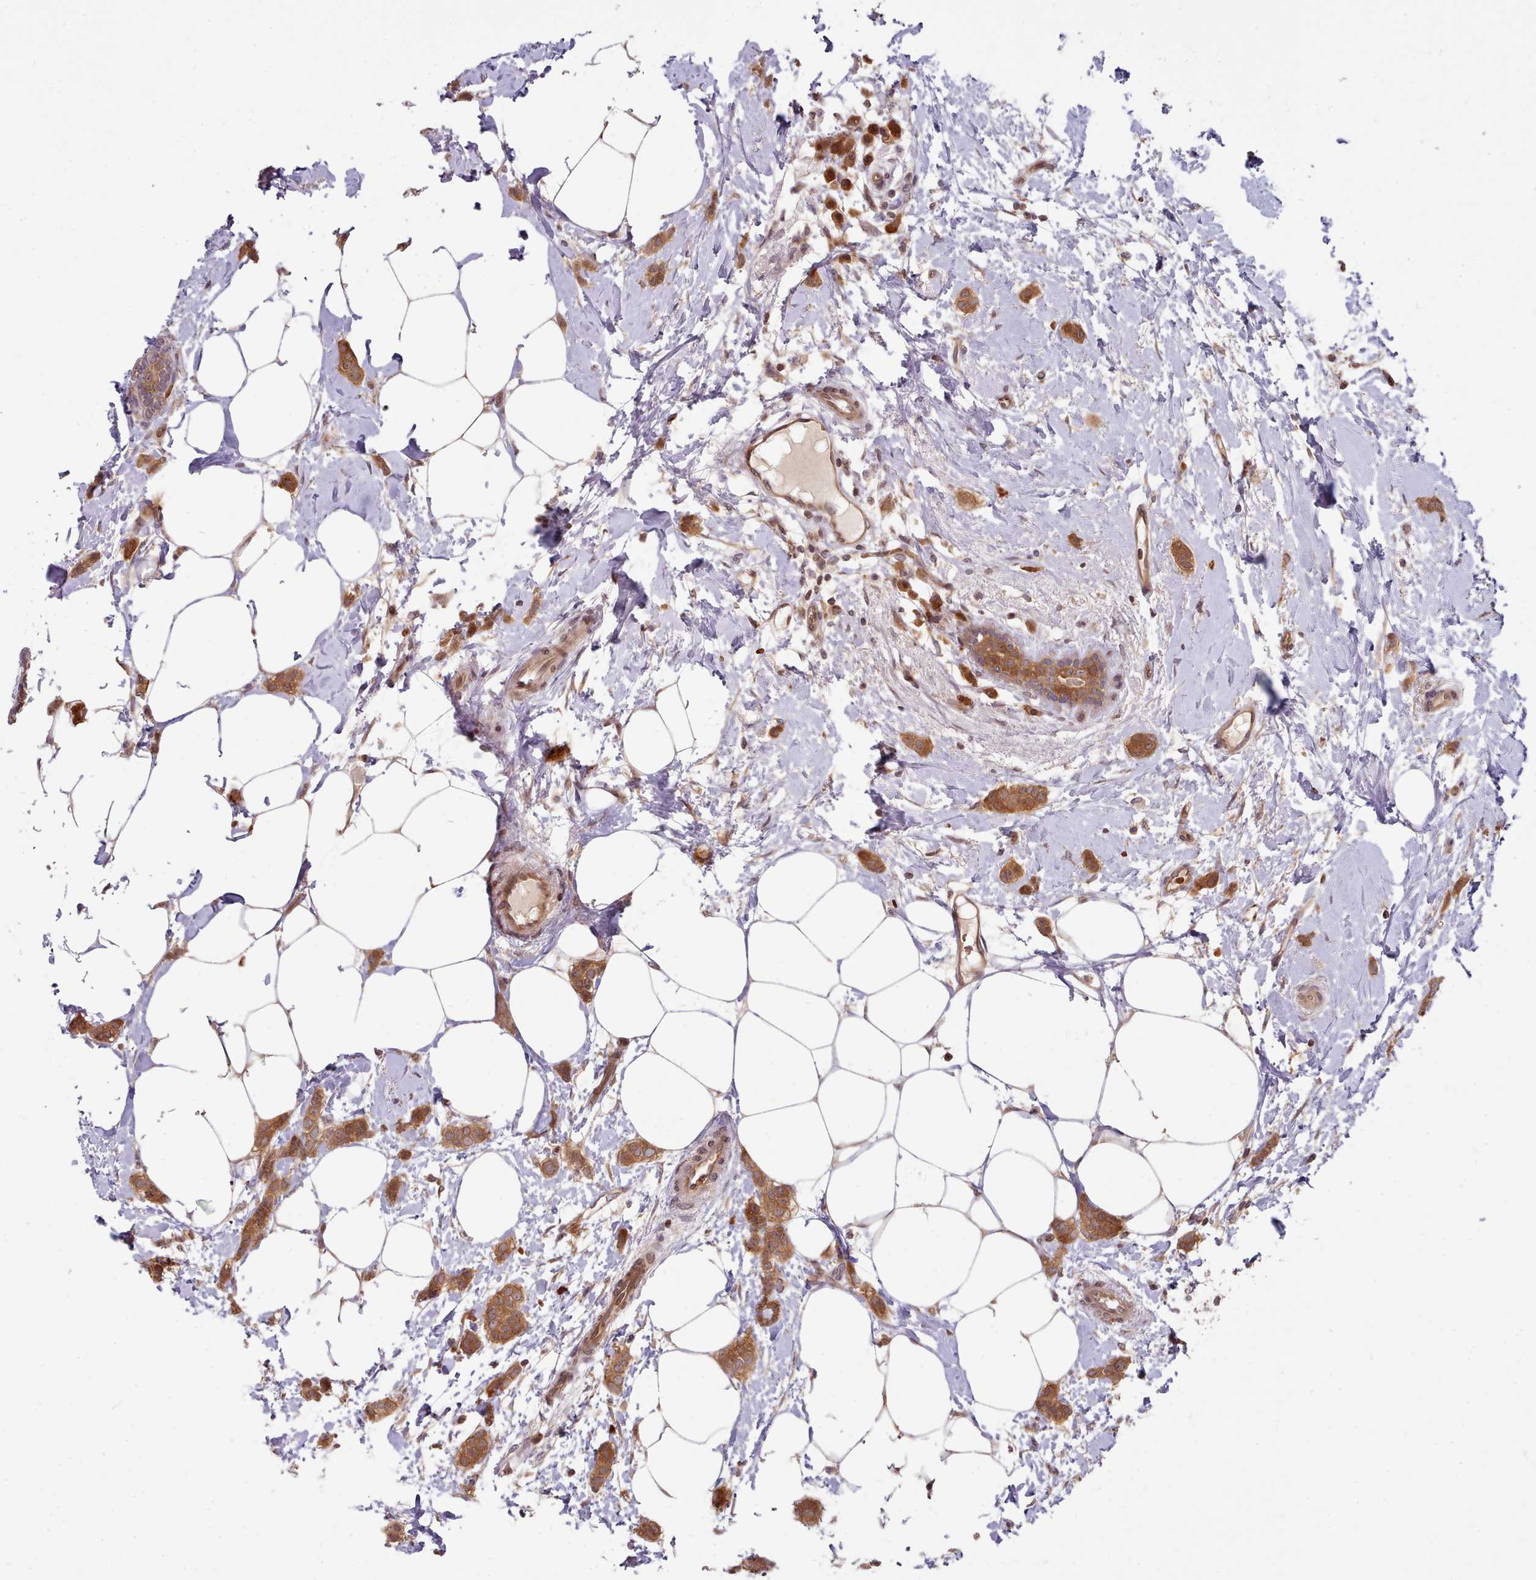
{"staining": {"intensity": "moderate", "quantity": ">75%", "location": "cytoplasmic/membranous"}, "tissue": "breast cancer", "cell_type": "Tumor cells", "image_type": "cancer", "snomed": [{"axis": "morphology", "description": "Duct carcinoma"}, {"axis": "topography", "description": "Breast"}], "caption": "DAB (3,3'-diaminobenzidine) immunohistochemical staining of human invasive ductal carcinoma (breast) exhibits moderate cytoplasmic/membranous protein staining in approximately >75% of tumor cells. (DAB IHC with brightfield microscopy, high magnification).", "gene": "UBE2G1", "patient": {"sex": "female", "age": 72}}